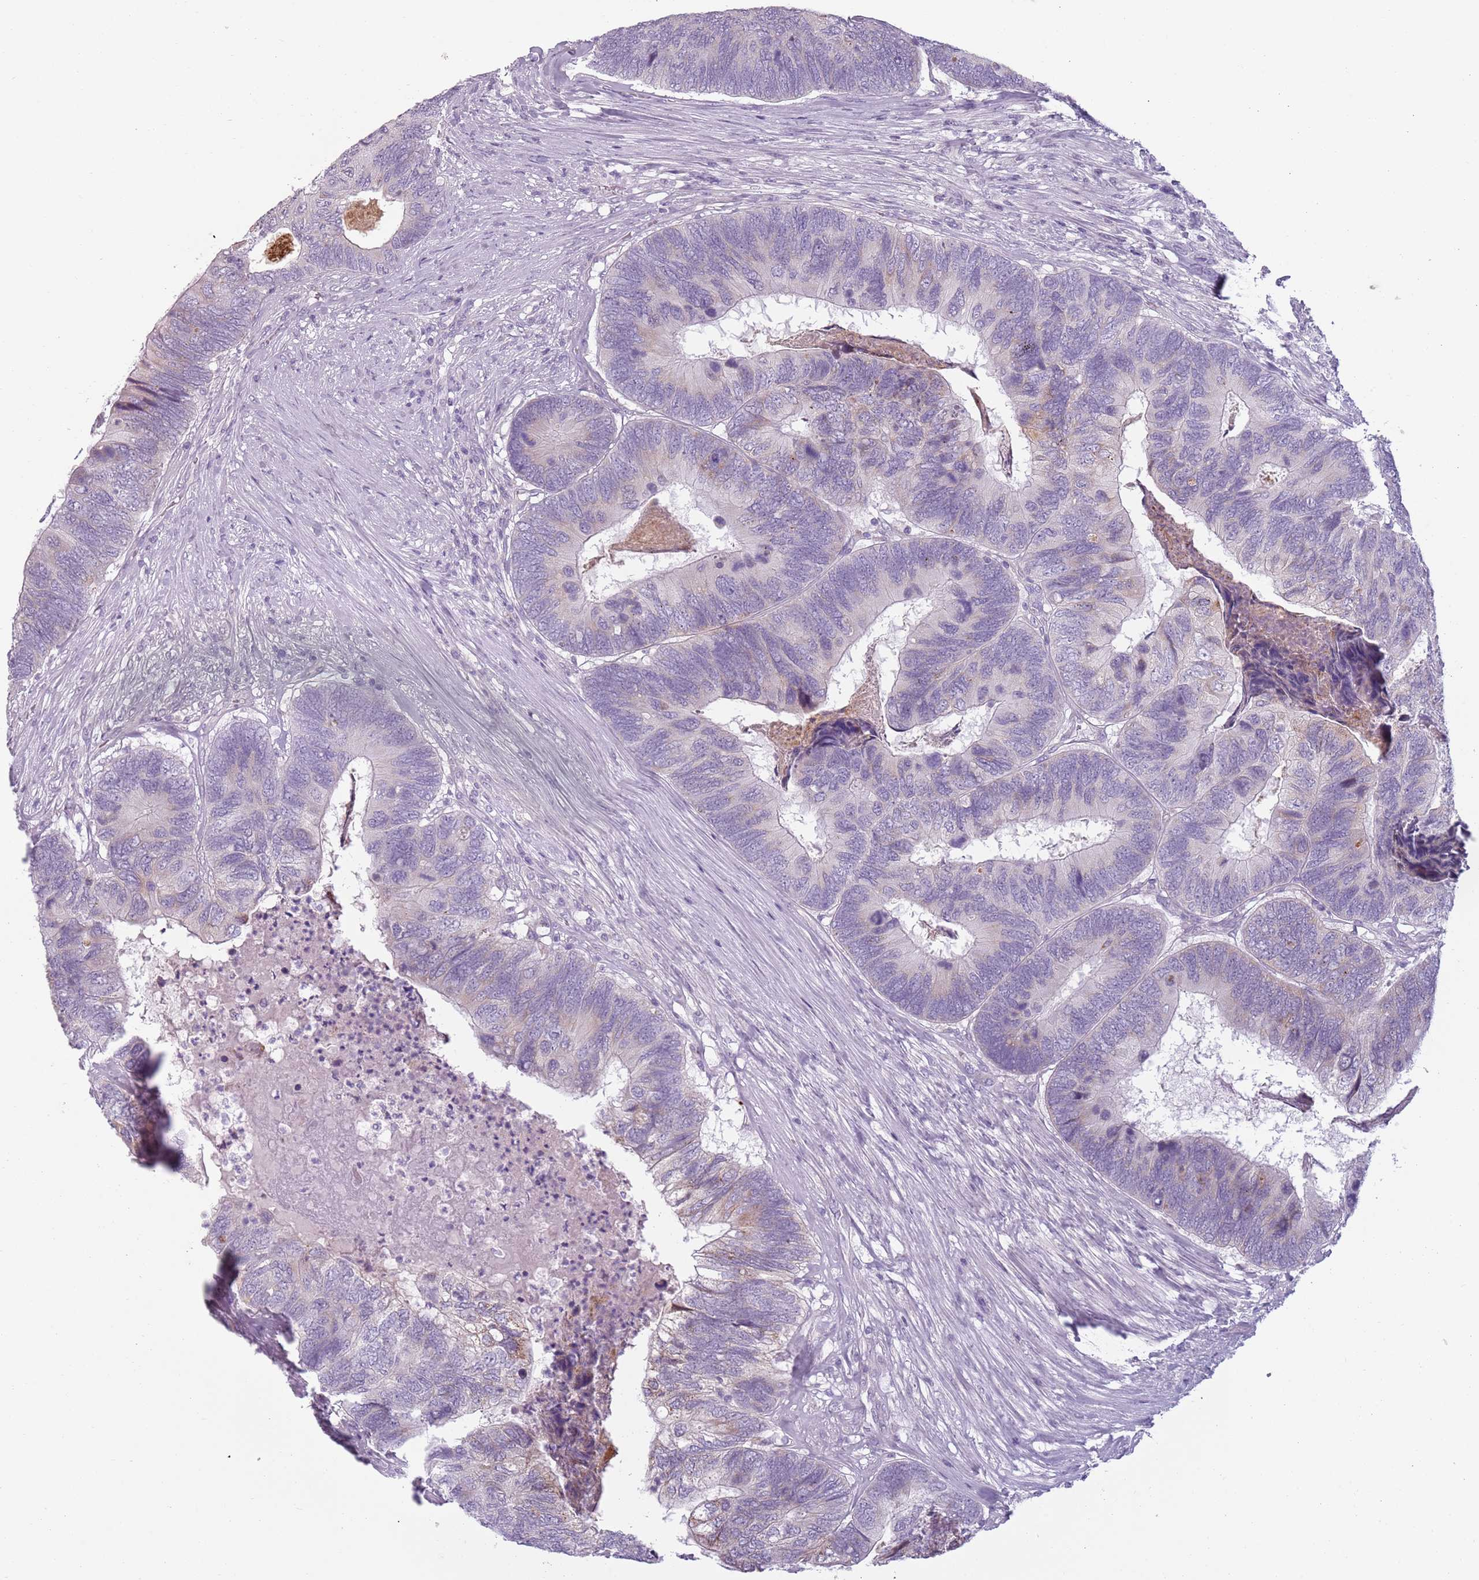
{"staining": {"intensity": "weak", "quantity": "<25%", "location": "cytoplasmic/membranous"}, "tissue": "colorectal cancer", "cell_type": "Tumor cells", "image_type": "cancer", "snomed": [{"axis": "morphology", "description": "Adenocarcinoma, NOS"}, {"axis": "topography", "description": "Colon"}], "caption": "Micrograph shows no protein expression in tumor cells of colorectal adenocarcinoma tissue.", "gene": "MEGF8", "patient": {"sex": "female", "age": 67}}